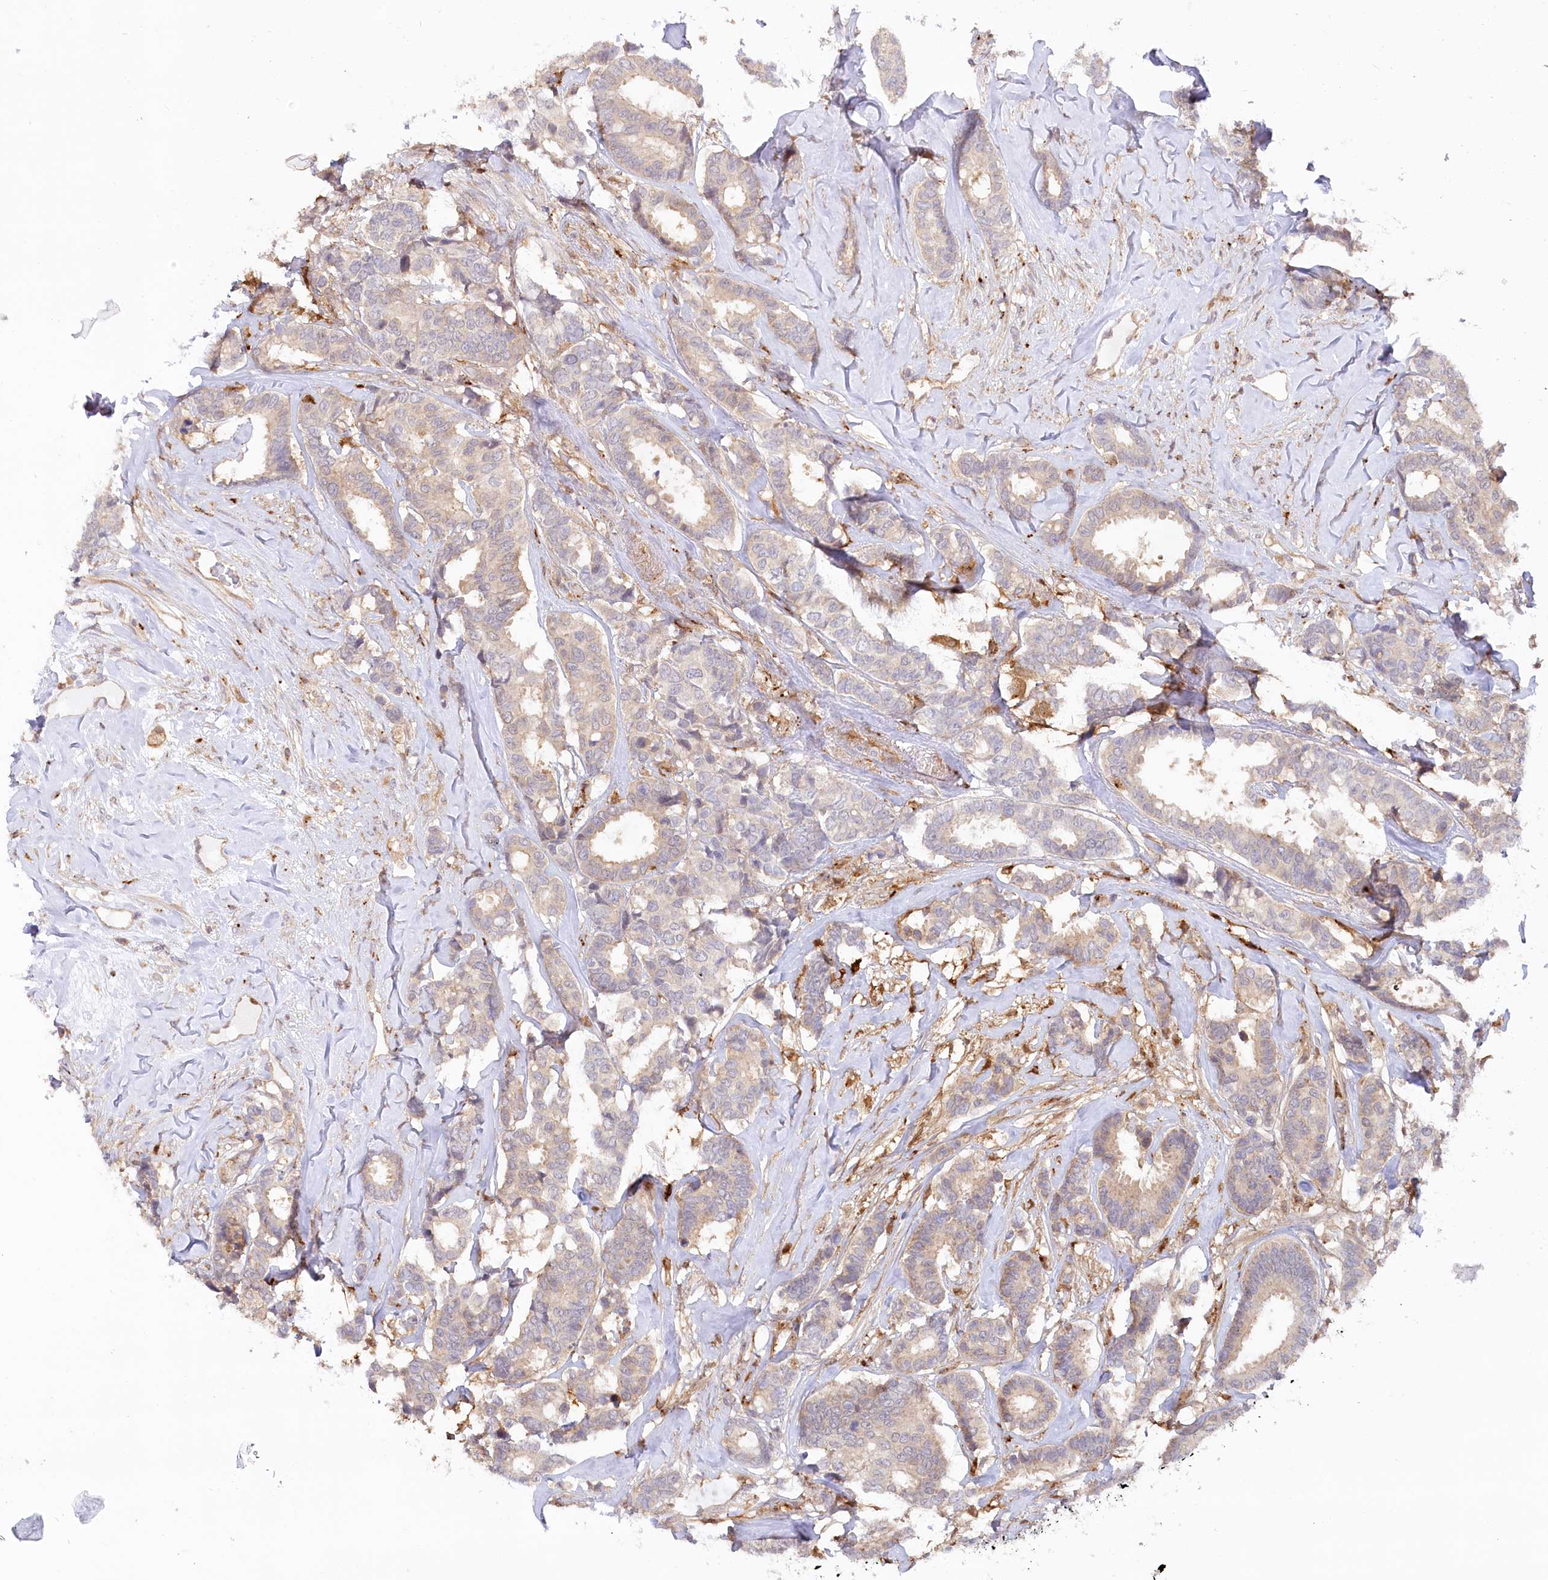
{"staining": {"intensity": "weak", "quantity": "<25%", "location": "cytoplasmic/membranous"}, "tissue": "breast cancer", "cell_type": "Tumor cells", "image_type": "cancer", "snomed": [{"axis": "morphology", "description": "Duct carcinoma"}, {"axis": "topography", "description": "Breast"}], "caption": "The photomicrograph exhibits no staining of tumor cells in breast cancer.", "gene": "GBE1", "patient": {"sex": "female", "age": 87}}